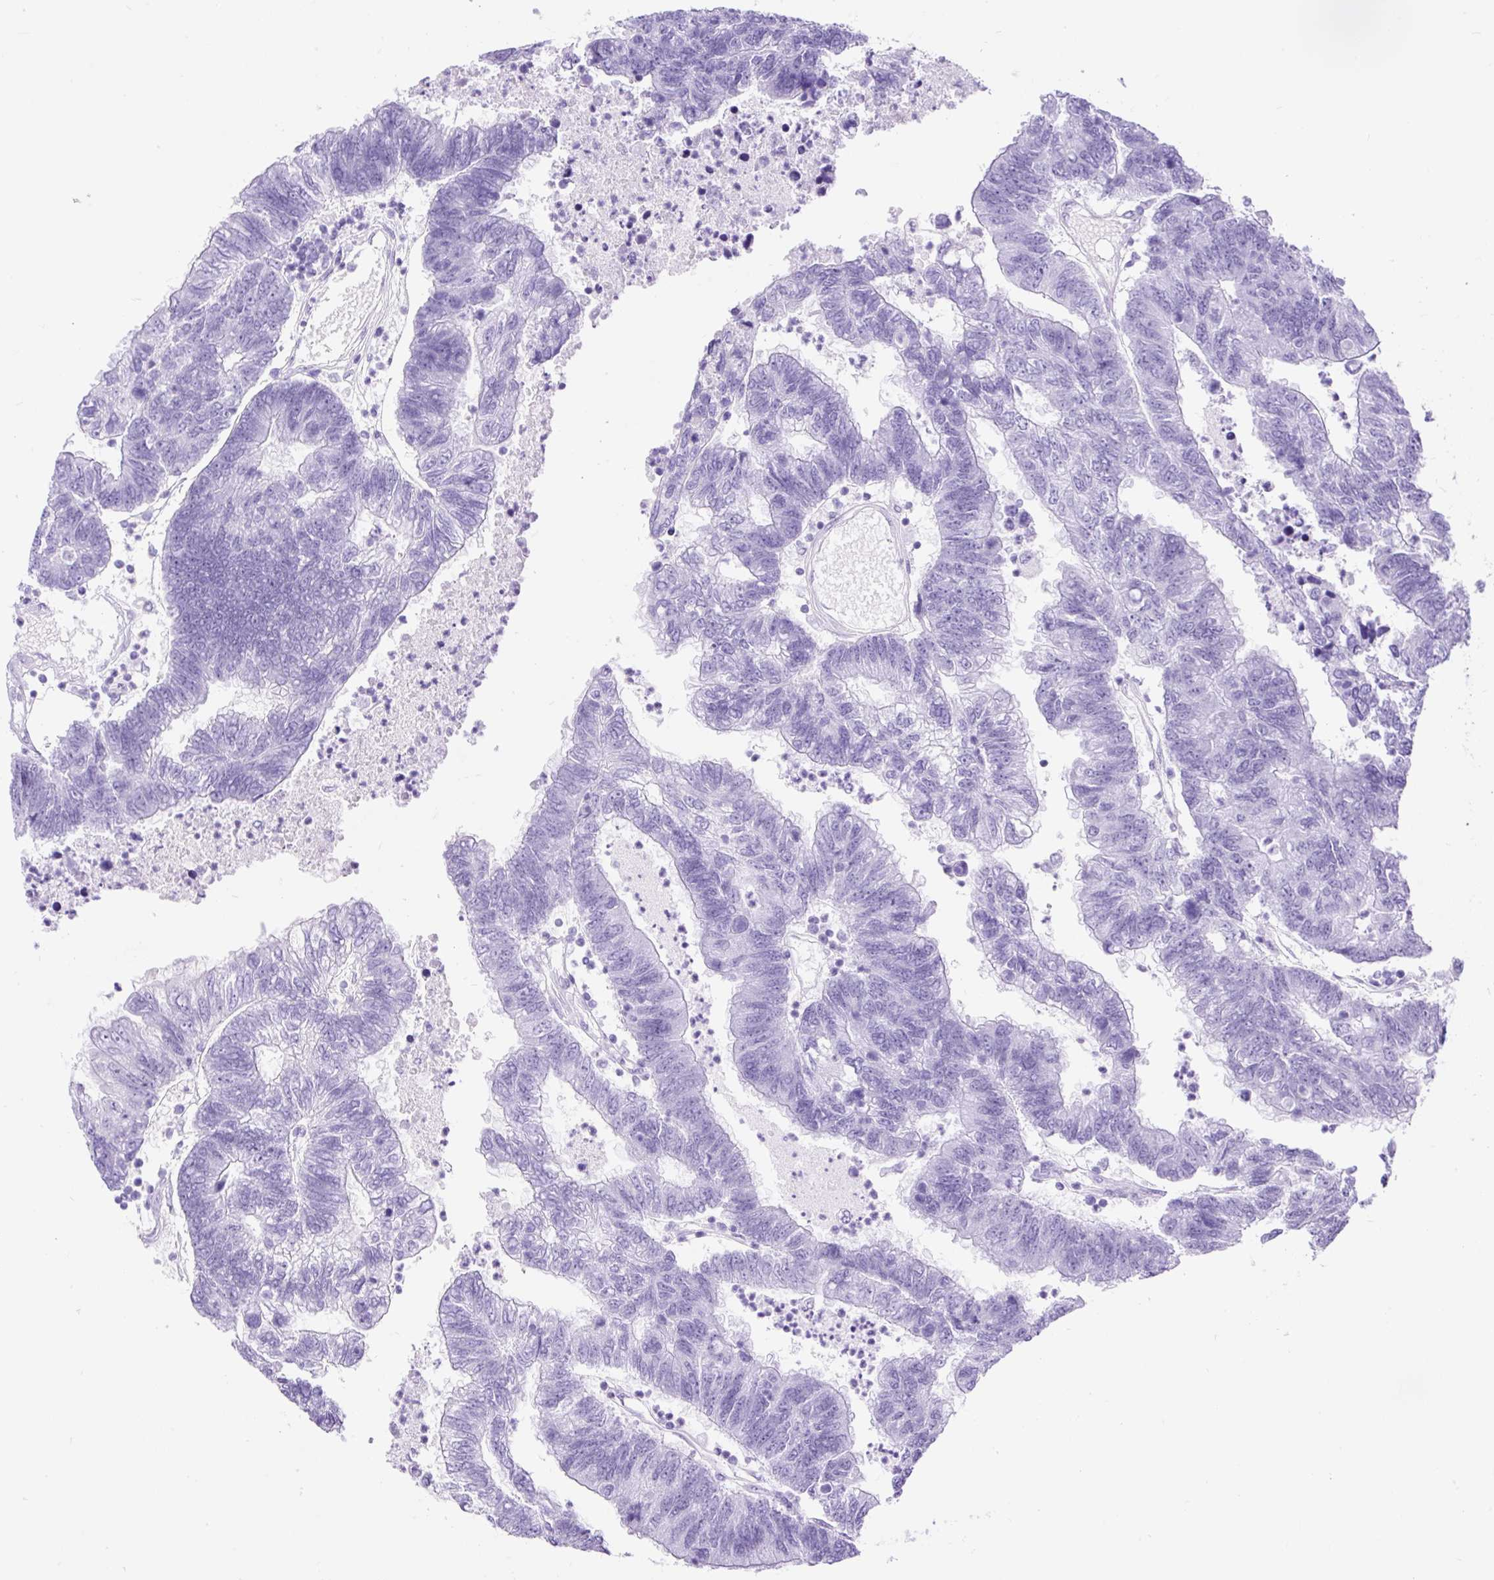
{"staining": {"intensity": "negative", "quantity": "none", "location": "none"}, "tissue": "colorectal cancer", "cell_type": "Tumor cells", "image_type": "cancer", "snomed": [{"axis": "morphology", "description": "Adenocarcinoma, NOS"}, {"axis": "topography", "description": "Colon"}], "caption": "High magnification brightfield microscopy of colorectal adenocarcinoma stained with DAB (3,3'-diaminobenzidine) (brown) and counterstained with hematoxylin (blue): tumor cells show no significant staining.", "gene": "CEL", "patient": {"sex": "female", "age": 48}}